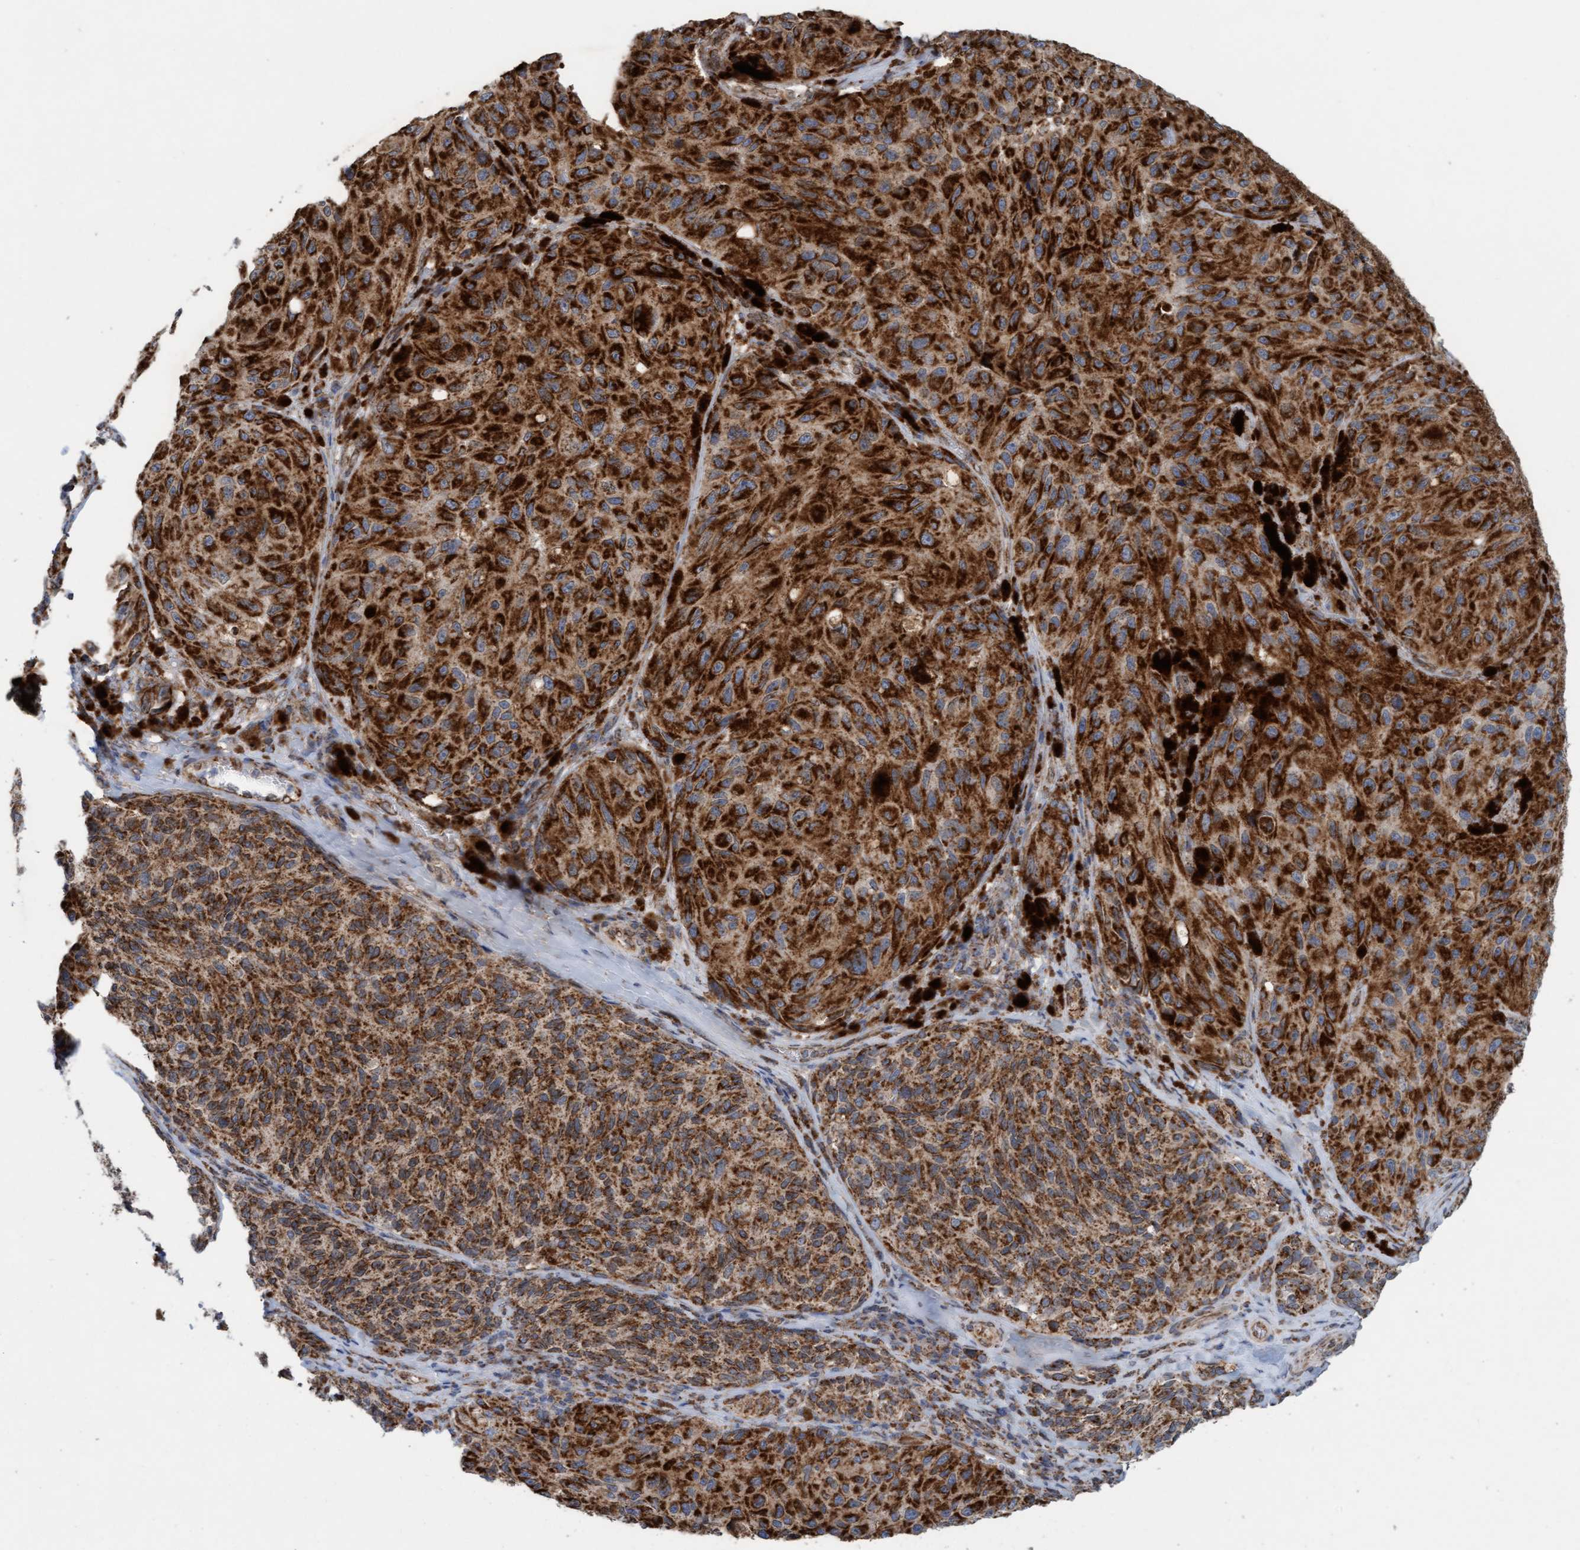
{"staining": {"intensity": "strong", "quantity": ">75%", "location": "cytoplasmic/membranous"}, "tissue": "melanoma", "cell_type": "Tumor cells", "image_type": "cancer", "snomed": [{"axis": "morphology", "description": "Malignant melanoma, NOS"}, {"axis": "topography", "description": "Skin"}], "caption": "This histopathology image shows malignant melanoma stained with IHC to label a protein in brown. The cytoplasmic/membranous of tumor cells show strong positivity for the protein. Nuclei are counter-stained blue.", "gene": "MRPS23", "patient": {"sex": "female", "age": 73}}